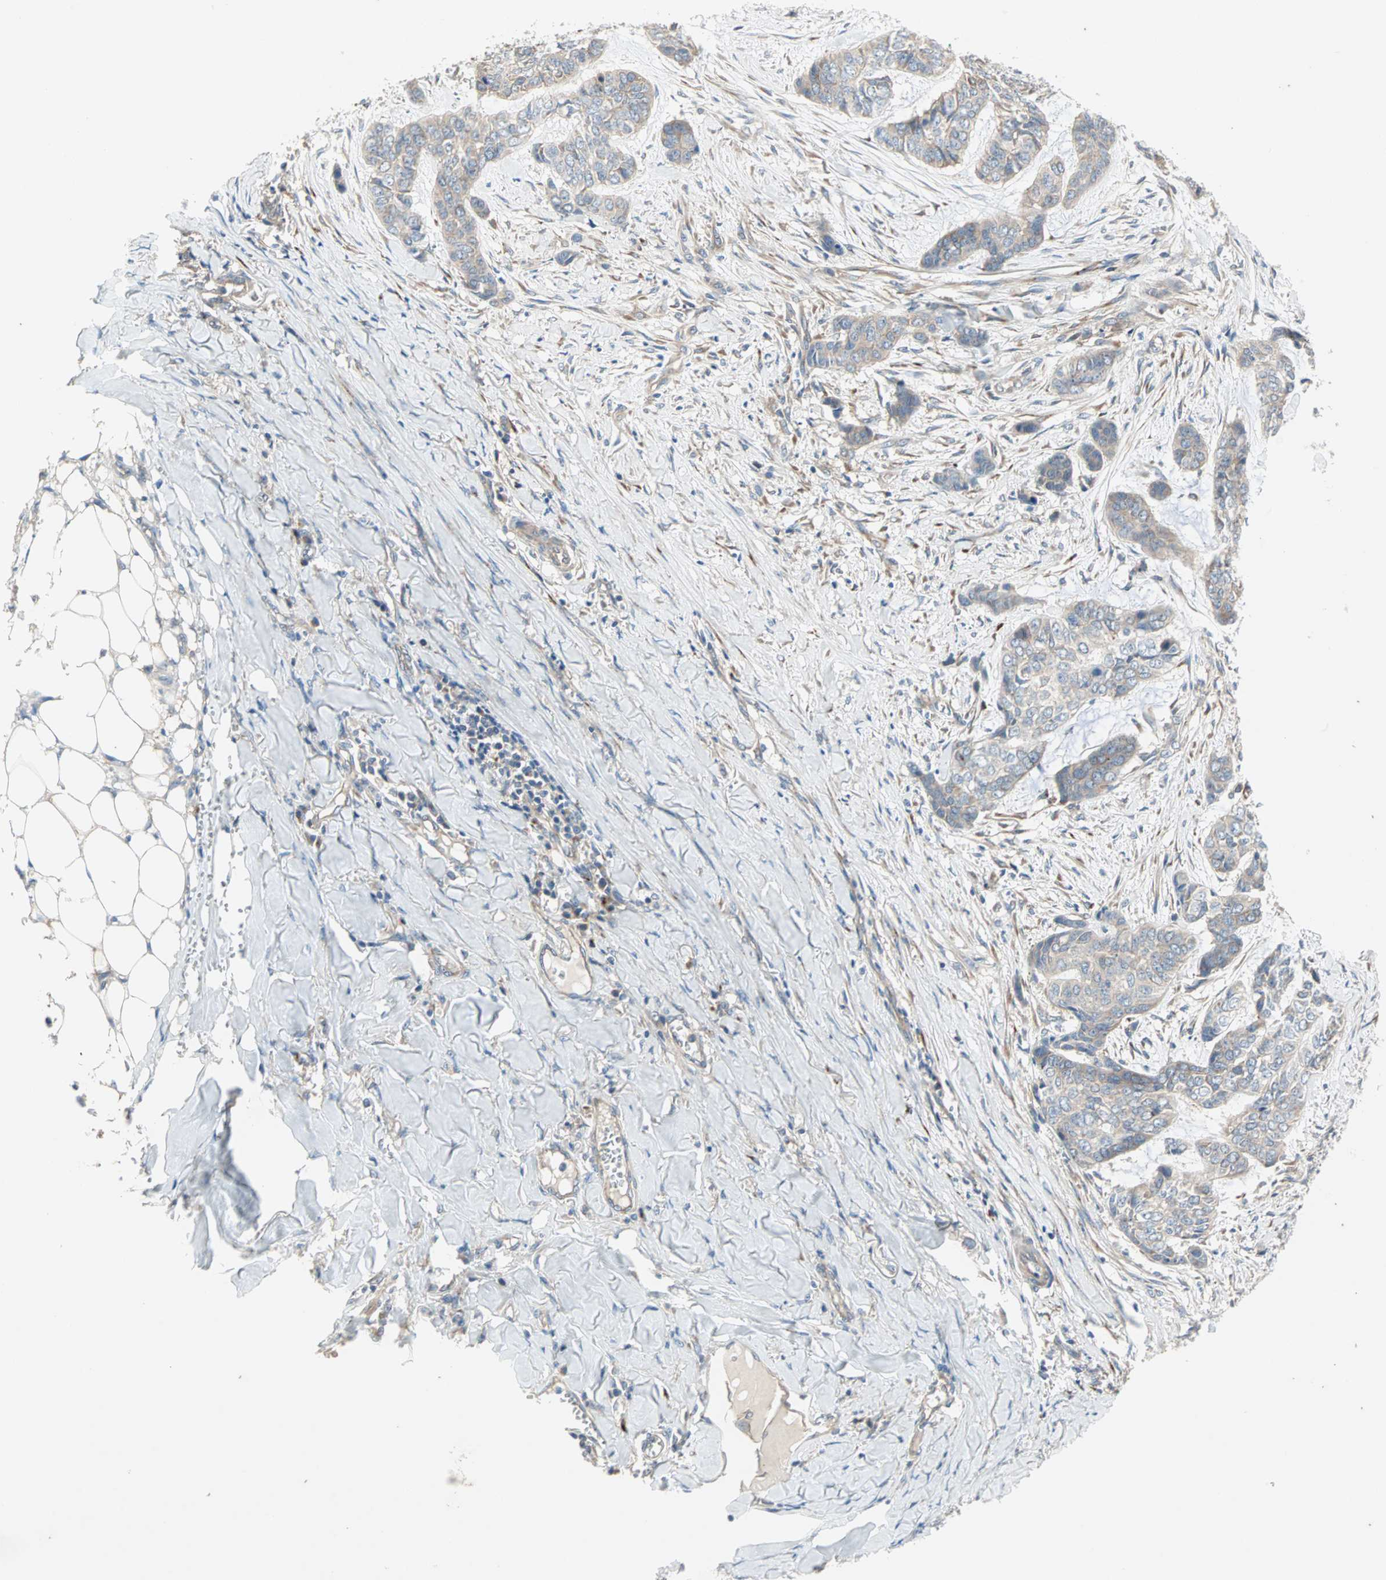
{"staining": {"intensity": "weak", "quantity": "<25%", "location": "cytoplasmic/membranous"}, "tissue": "skin cancer", "cell_type": "Tumor cells", "image_type": "cancer", "snomed": [{"axis": "morphology", "description": "Basal cell carcinoma"}, {"axis": "topography", "description": "Skin"}], "caption": "Immunohistochemistry photomicrograph of neoplastic tissue: basal cell carcinoma (skin) stained with DAB exhibits no significant protein staining in tumor cells.", "gene": "PDE8A", "patient": {"sex": "female", "age": 64}}